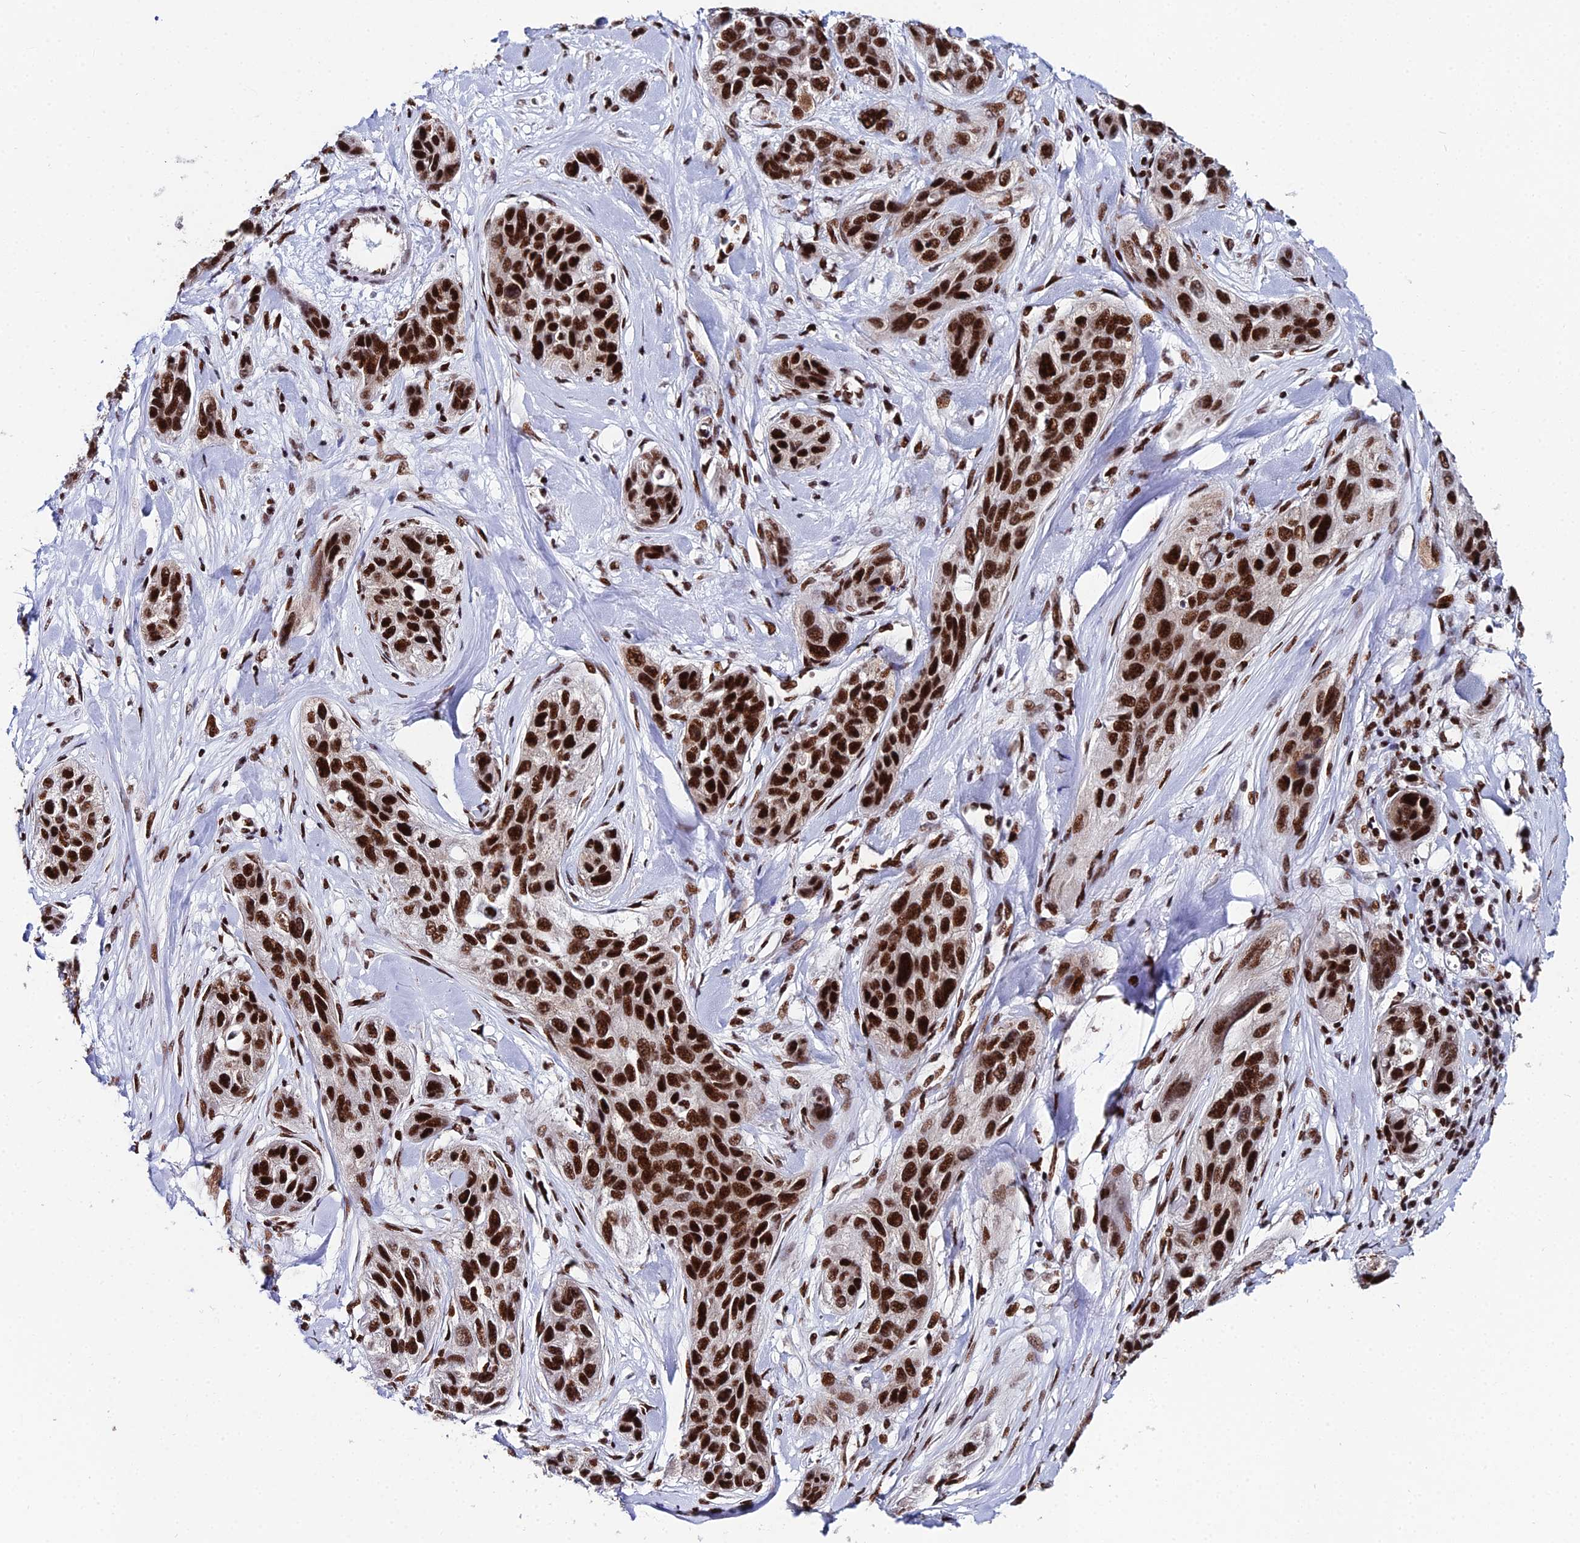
{"staining": {"intensity": "strong", "quantity": ">75%", "location": "nuclear"}, "tissue": "lung cancer", "cell_type": "Tumor cells", "image_type": "cancer", "snomed": [{"axis": "morphology", "description": "Squamous cell carcinoma, NOS"}, {"axis": "topography", "description": "Lung"}], "caption": "This is an image of immunohistochemistry (IHC) staining of squamous cell carcinoma (lung), which shows strong staining in the nuclear of tumor cells.", "gene": "HNRNPH1", "patient": {"sex": "female", "age": 70}}